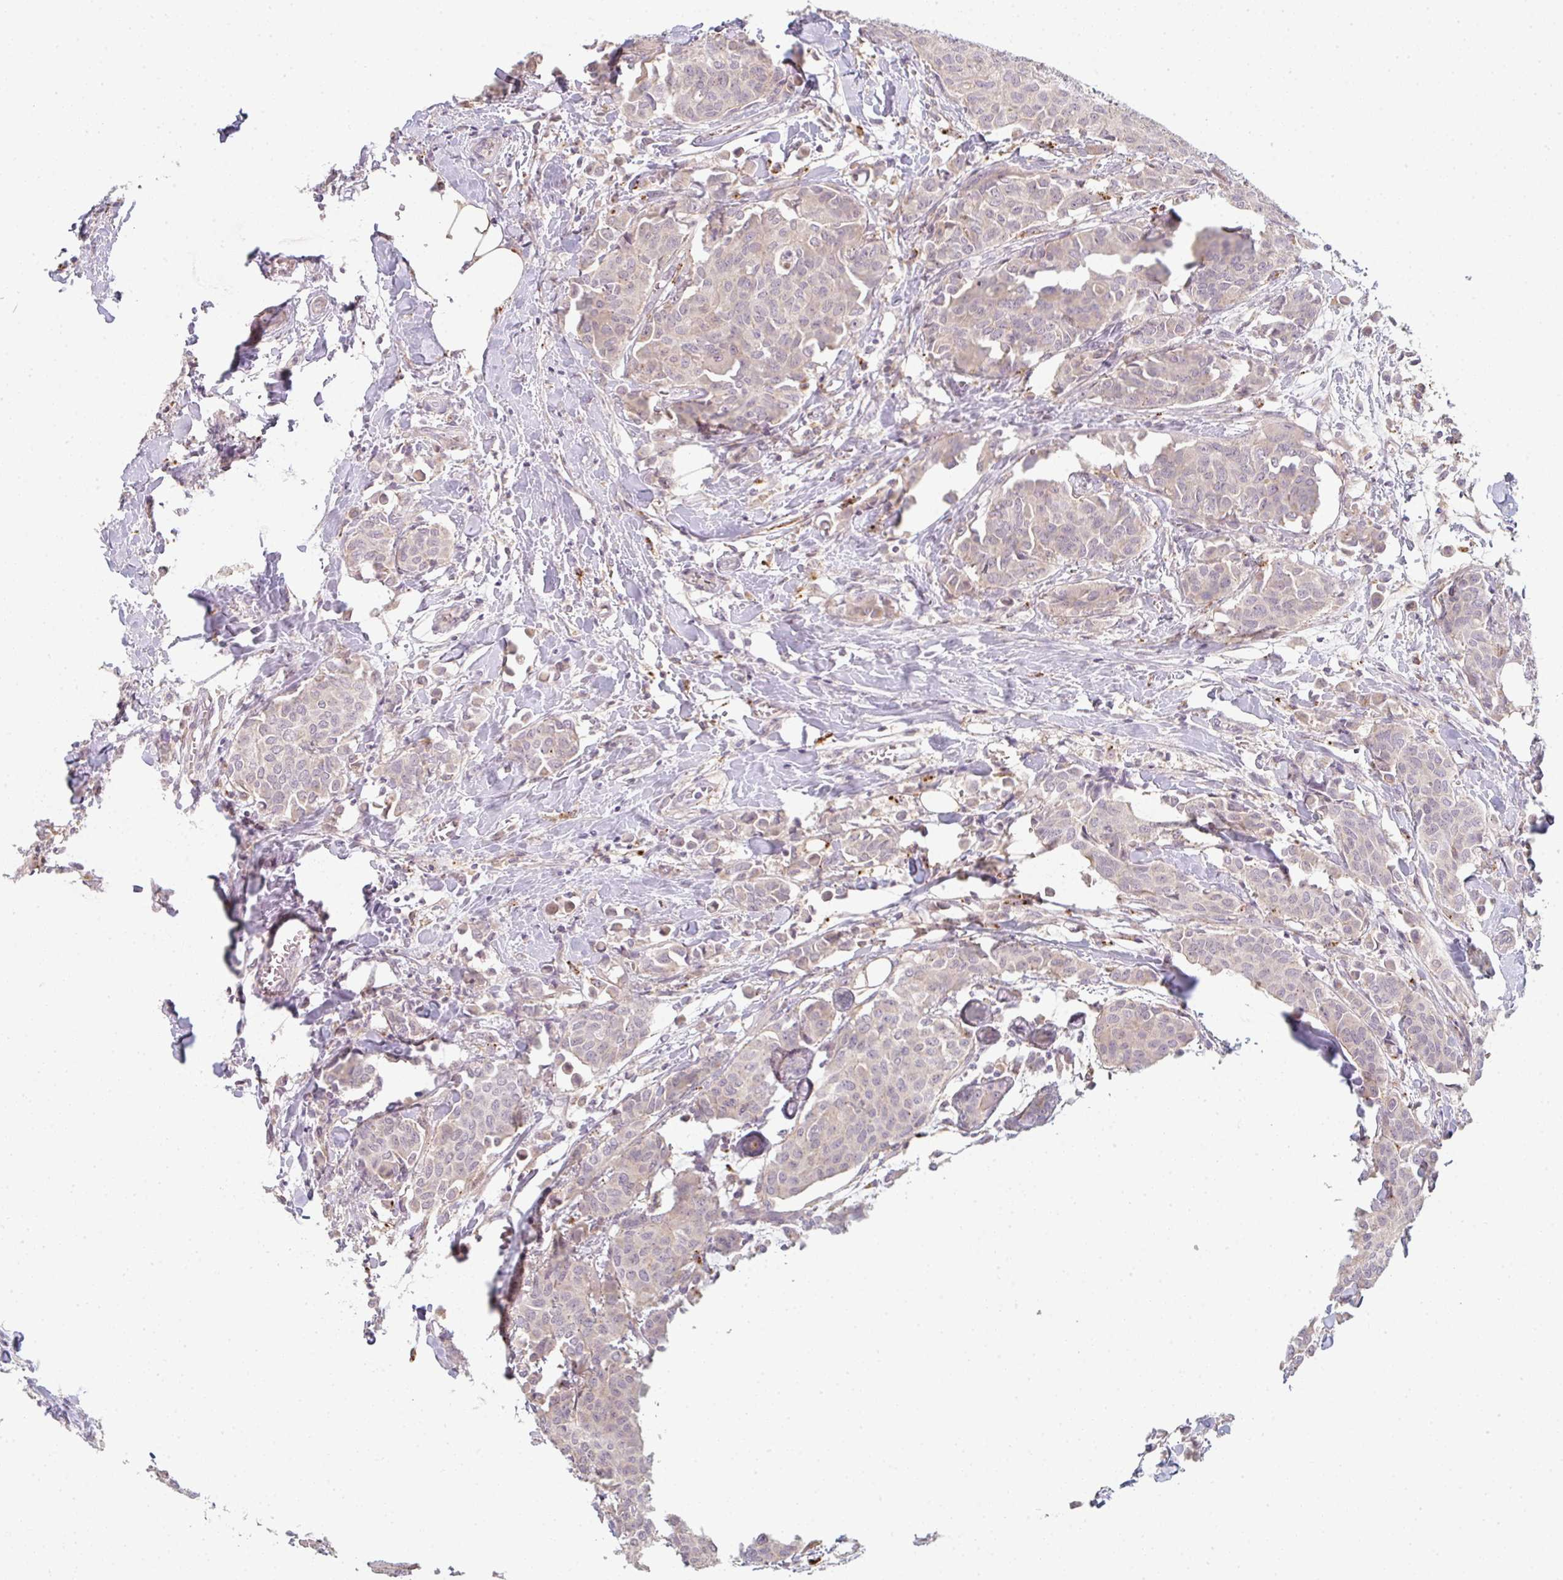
{"staining": {"intensity": "negative", "quantity": "none", "location": "none"}, "tissue": "breast cancer", "cell_type": "Tumor cells", "image_type": "cancer", "snomed": [{"axis": "morphology", "description": "Duct carcinoma"}, {"axis": "topography", "description": "Breast"}], "caption": "Micrograph shows no protein staining in tumor cells of breast cancer tissue. Brightfield microscopy of immunohistochemistry (IHC) stained with DAB (brown) and hematoxylin (blue), captured at high magnification.", "gene": "TMEM237", "patient": {"sex": "female", "age": 47}}